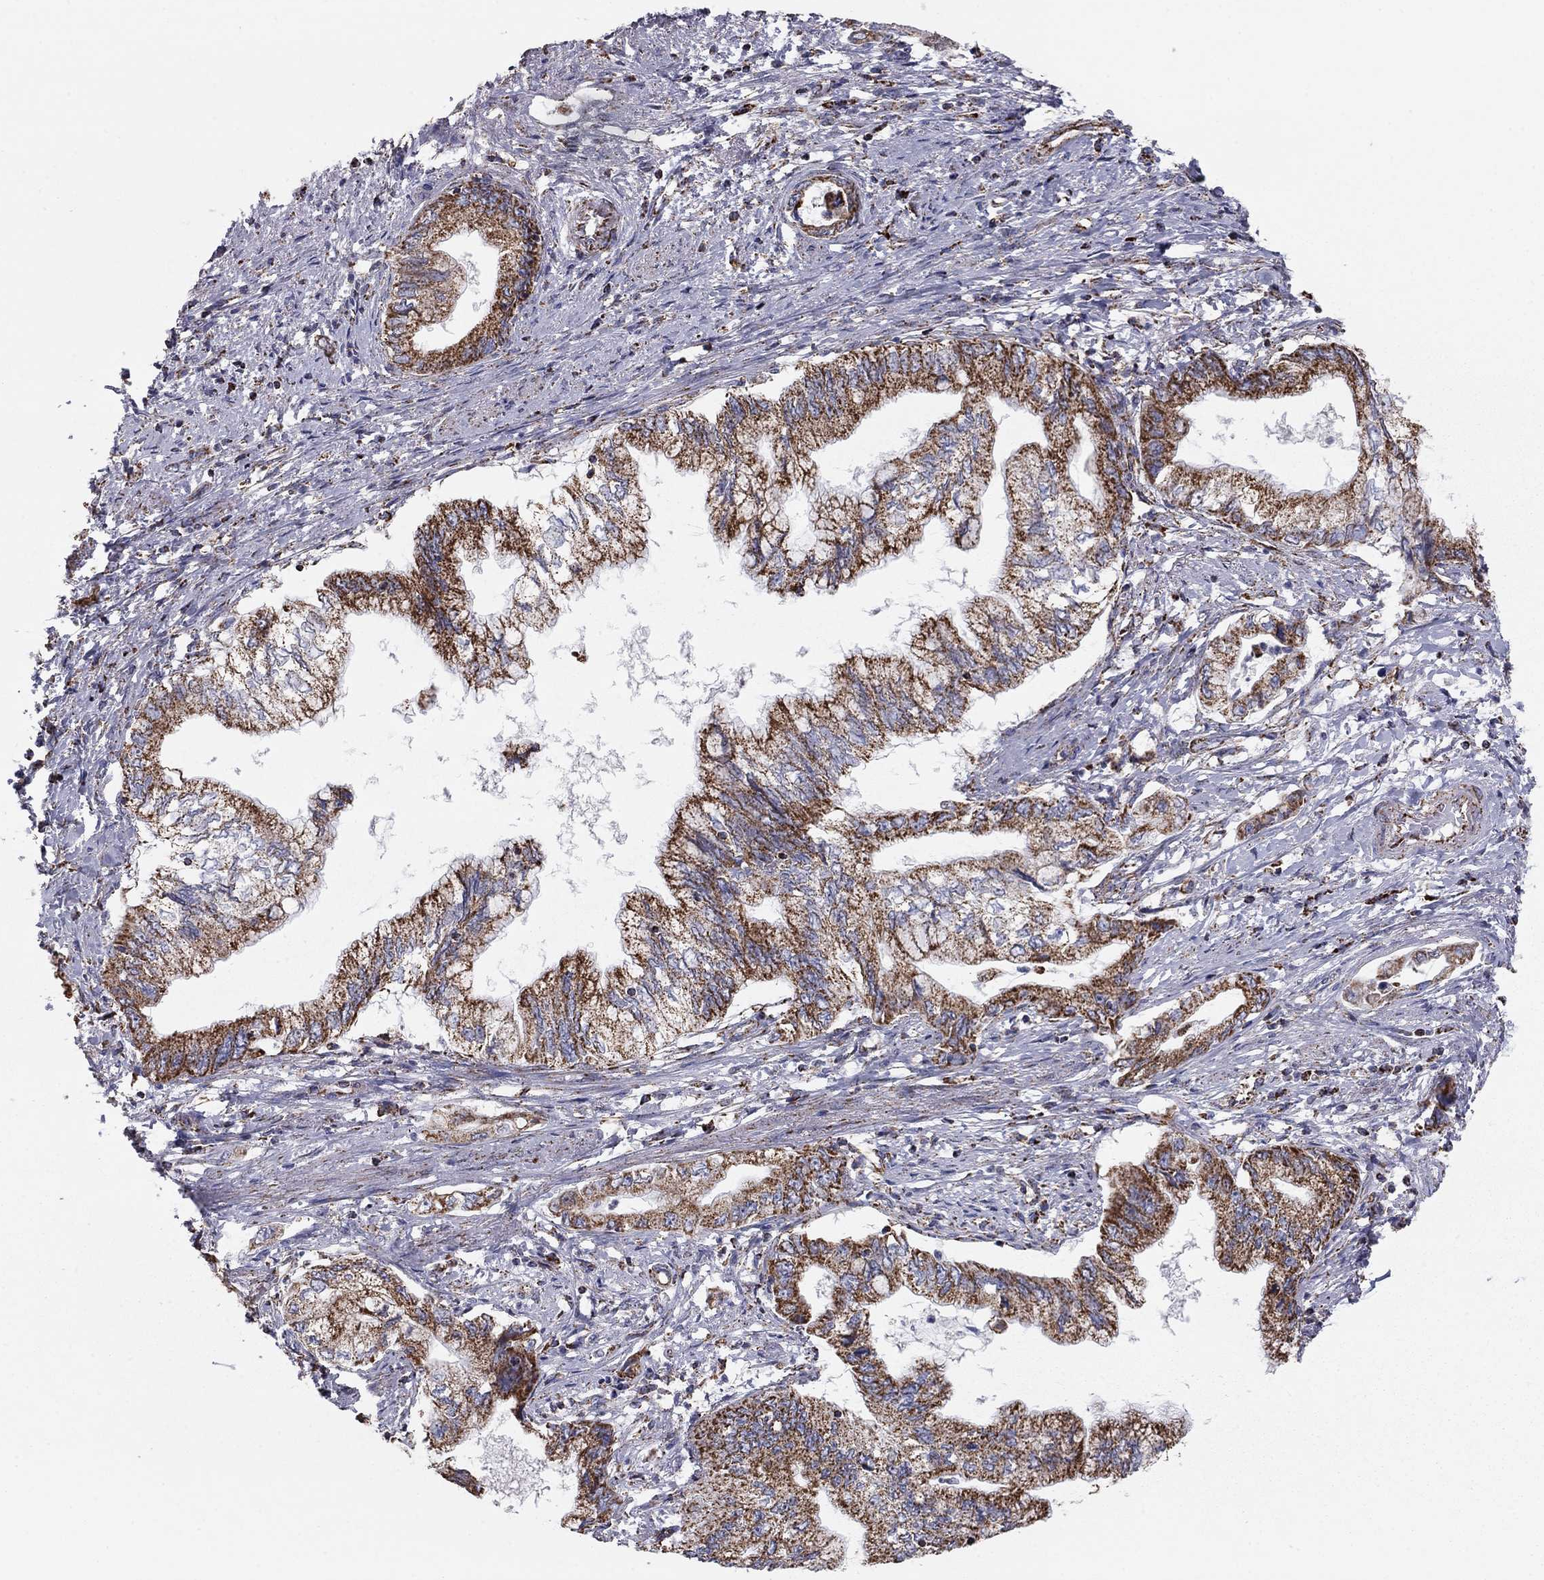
{"staining": {"intensity": "strong", "quantity": ">75%", "location": "cytoplasmic/membranous"}, "tissue": "pancreatic cancer", "cell_type": "Tumor cells", "image_type": "cancer", "snomed": [{"axis": "morphology", "description": "Adenocarcinoma, NOS"}, {"axis": "topography", "description": "Pancreas"}], "caption": "Immunohistochemistry staining of adenocarcinoma (pancreatic), which shows high levels of strong cytoplasmic/membranous expression in approximately >75% of tumor cells indicating strong cytoplasmic/membranous protein staining. The staining was performed using DAB (3,3'-diaminobenzidine) (brown) for protein detection and nuclei were counterstained in hematoxylin (blue).", "gene": "NDUFV1", "patient": {"sex": "female", "age": 73}}